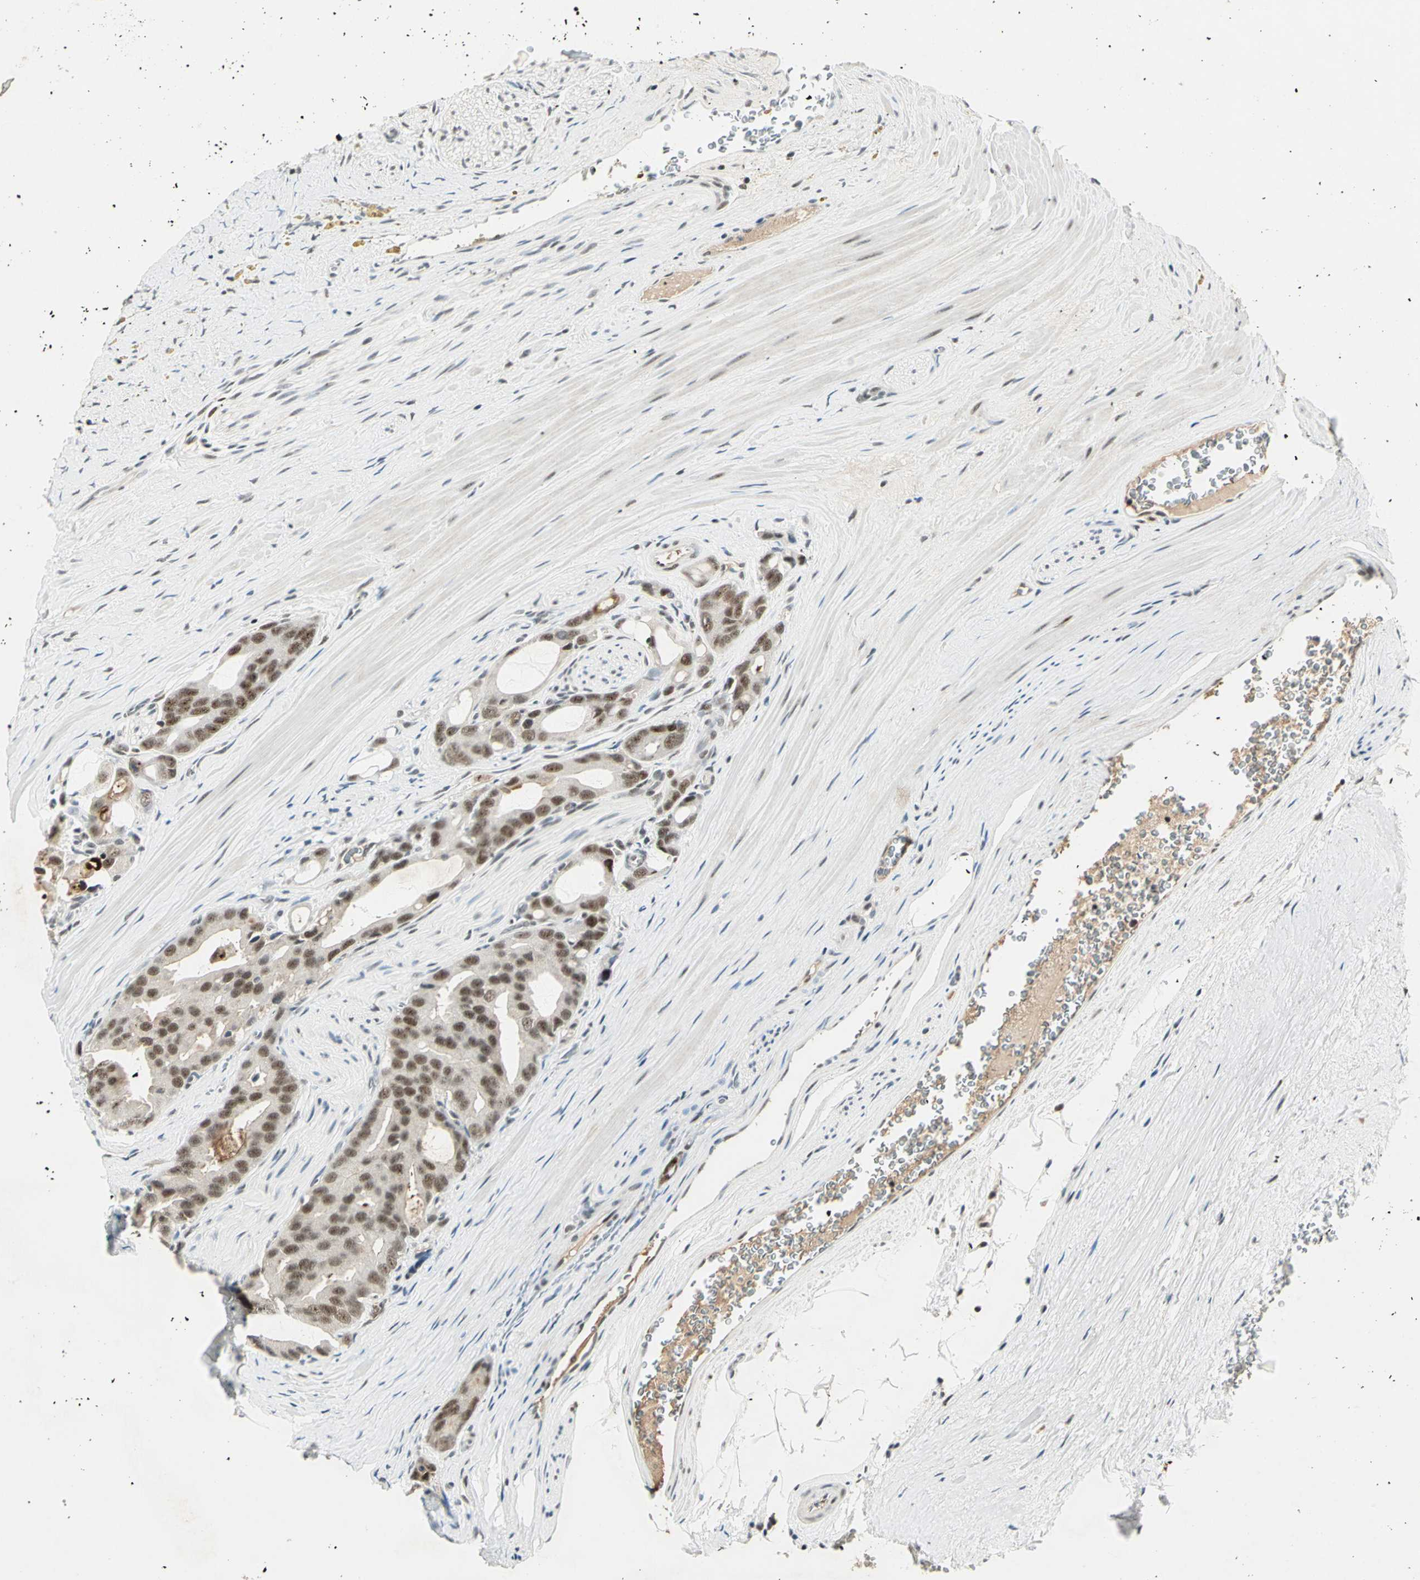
{"staining": {"intensity": "moderate", "quantity": ">75%", "location": "nuclear"}, "tissue": "prostate cancer", "cell_type": "Tumor cells", "image_type": "cancer", "snomed": [{"axis": "morphology", "description": "Adenocarcinoma, Medium grade"}, {"axis": "topography", "description": "Prostate"}], "caption": "The image reveals immunohistochemical staining of medium-grade adenocarcinoma (prostate). There is moderate nuclear expression is identified in approximately >75% of tumor cells.", "gene": "CCNT1", "patient": {"sex": "male", "age": 53}}